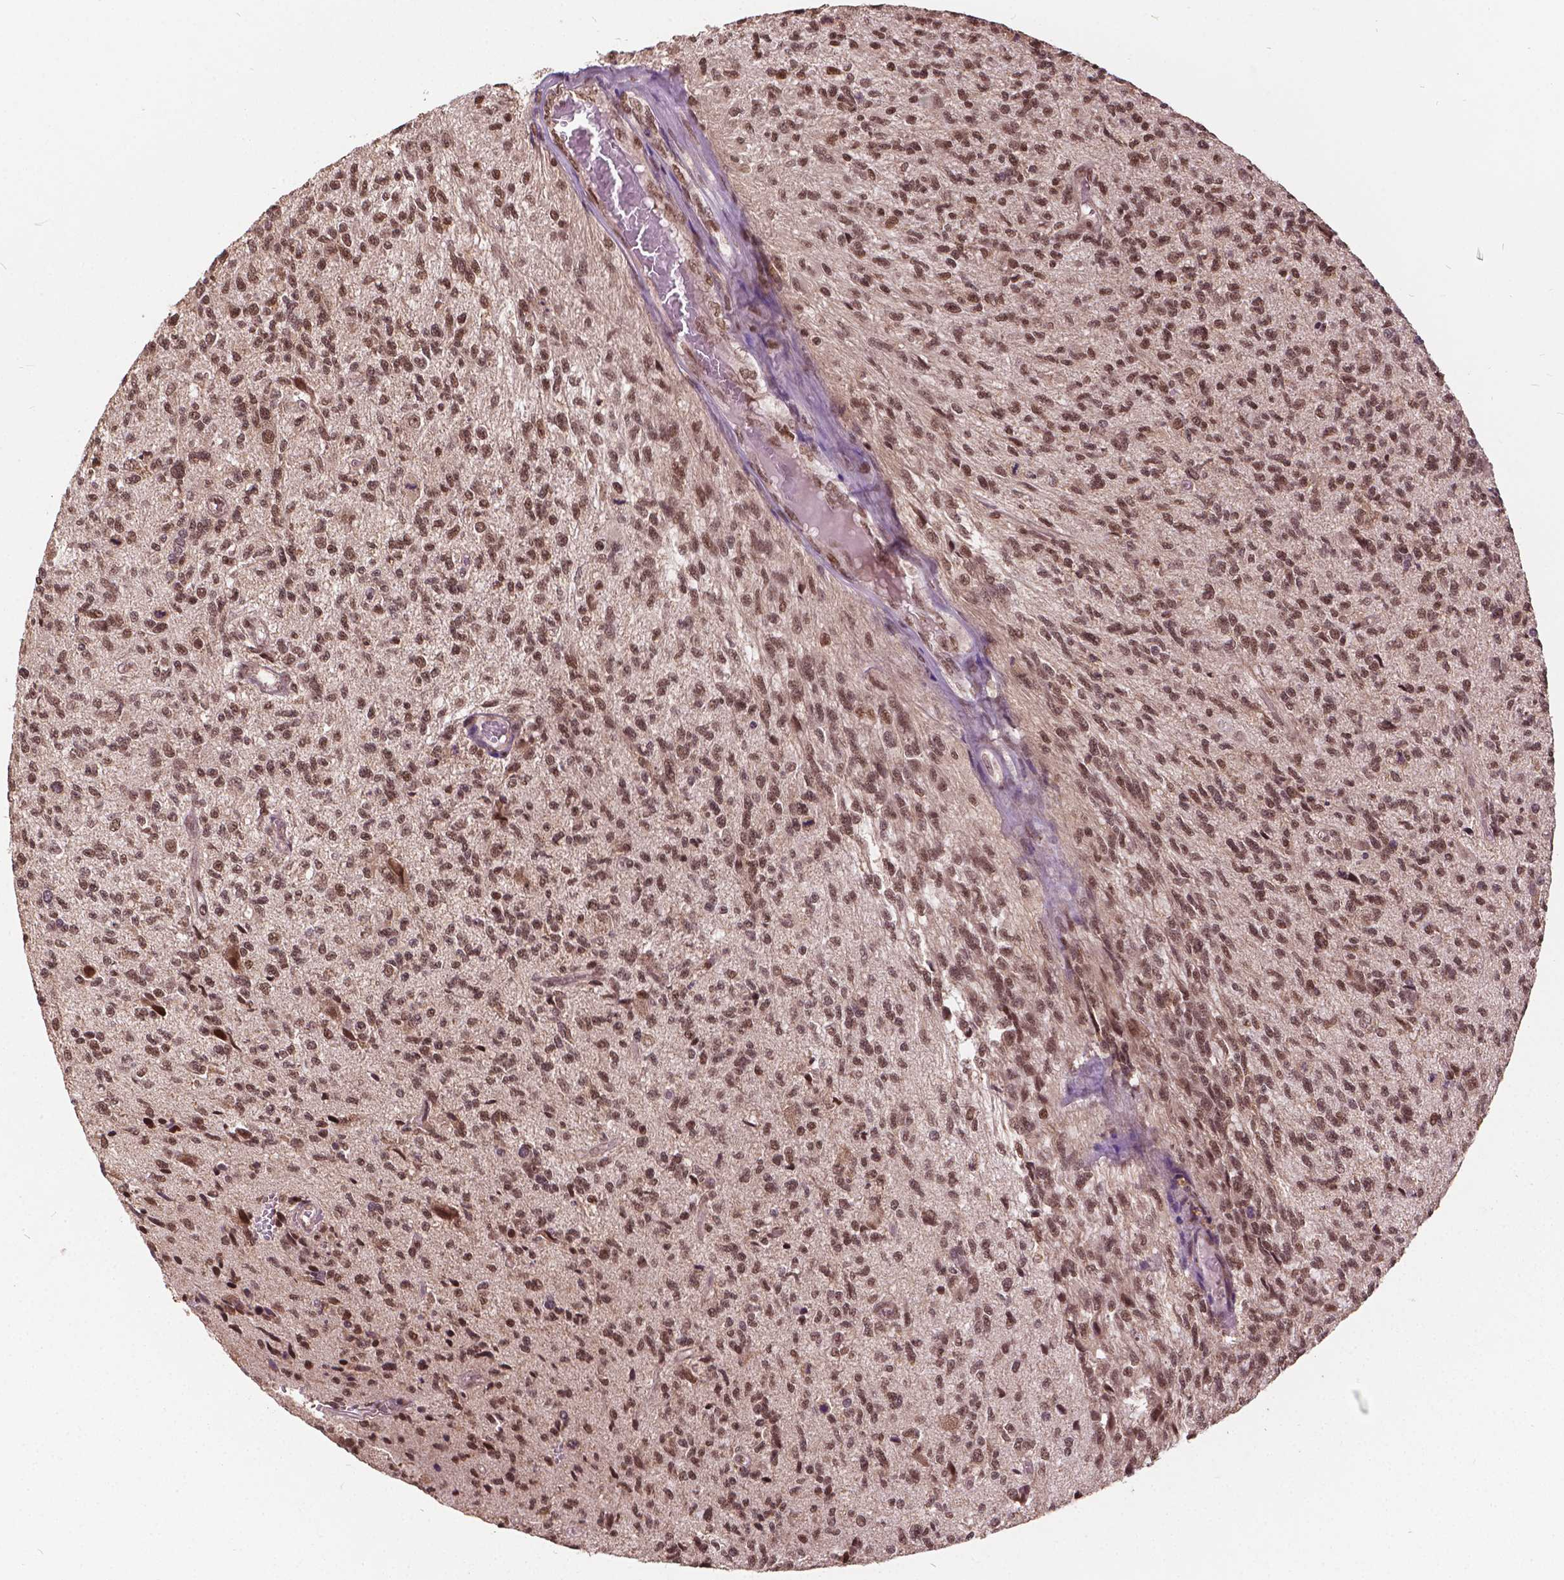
{"staining": {"intensity": "moderate", "quantity": ">75%", "location": "nuclear"}, "tissue": "glioma", "cell_type": "Tumor cells", "image_type": "cancer", "snomed": [{"axis": "morphology", "description": "Glioma, malignant, High grade"}, {"axis": "topography", "description": "Brain"}], "caption": "IHC micrograph of neoplastic tissue: human glioma stained using immunohistochemistry demonstrates medium levels of moderate protein expression localized specifically in the nuclear of tumor cells, appearing as a nuclear brown color.", "gene": "GPS2", "patient": {"sex": "male", "age": 56}}